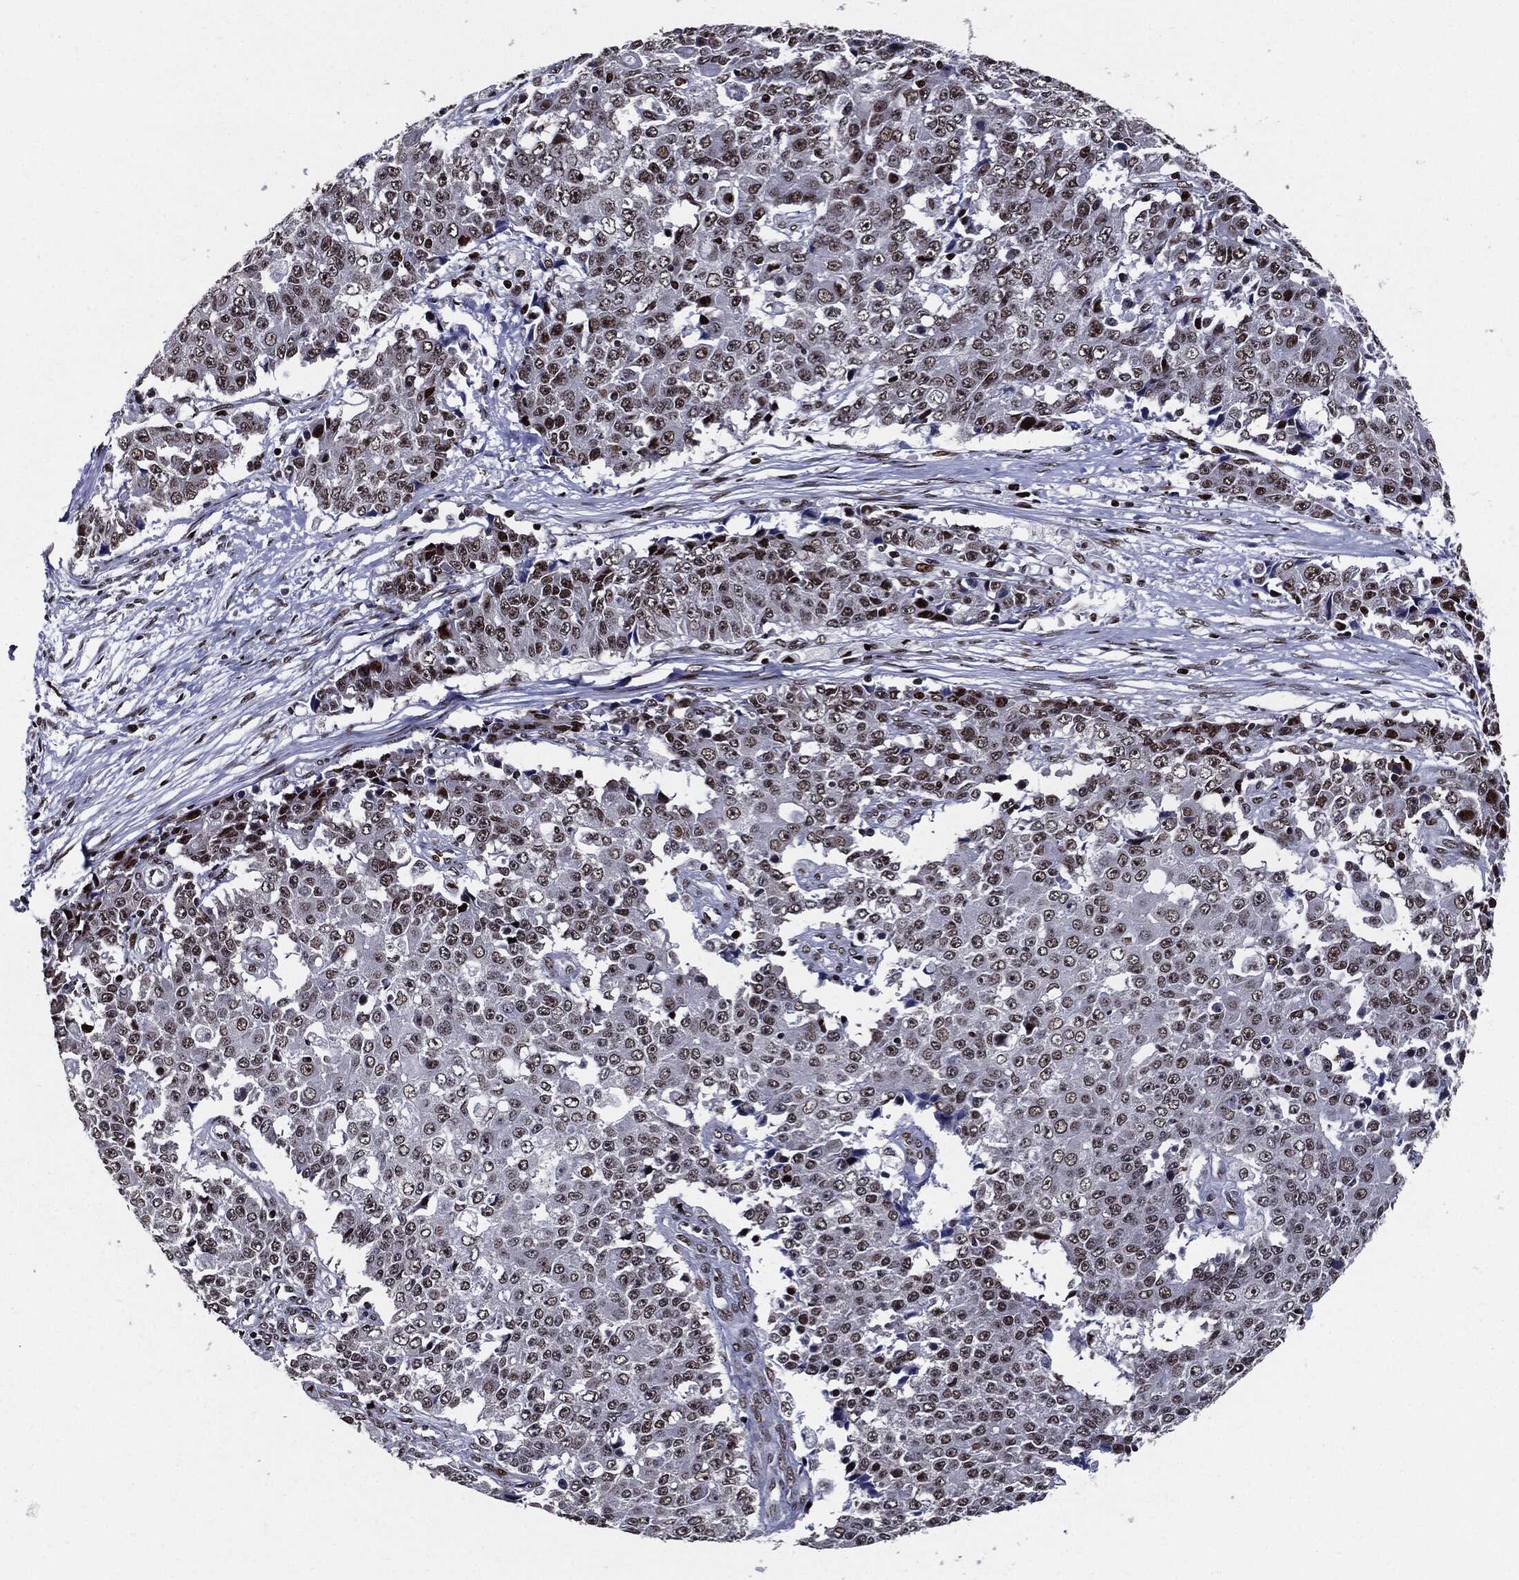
{"staining": {"intensity": "moderate", "quantity": "<25%", "location": "nuclear"}, "tissue": "ovarian cancer", "cell_type": "Tumor cells", "image_type": "cancer", "snomed": [{"axis": "morphology", "description": "Carcinoma, endometroid"}, {"axis": "topography", "description": "Ovary"}], "caption": "Moderate nuclear positivity is appreciated in about <25% of tumor cells in endometroid carcinoma (ovarian). (IHC, brightfield microscopy, high magnification).", "gene": "ZFP91", "patient": {"sex": "female", "age": 42}}